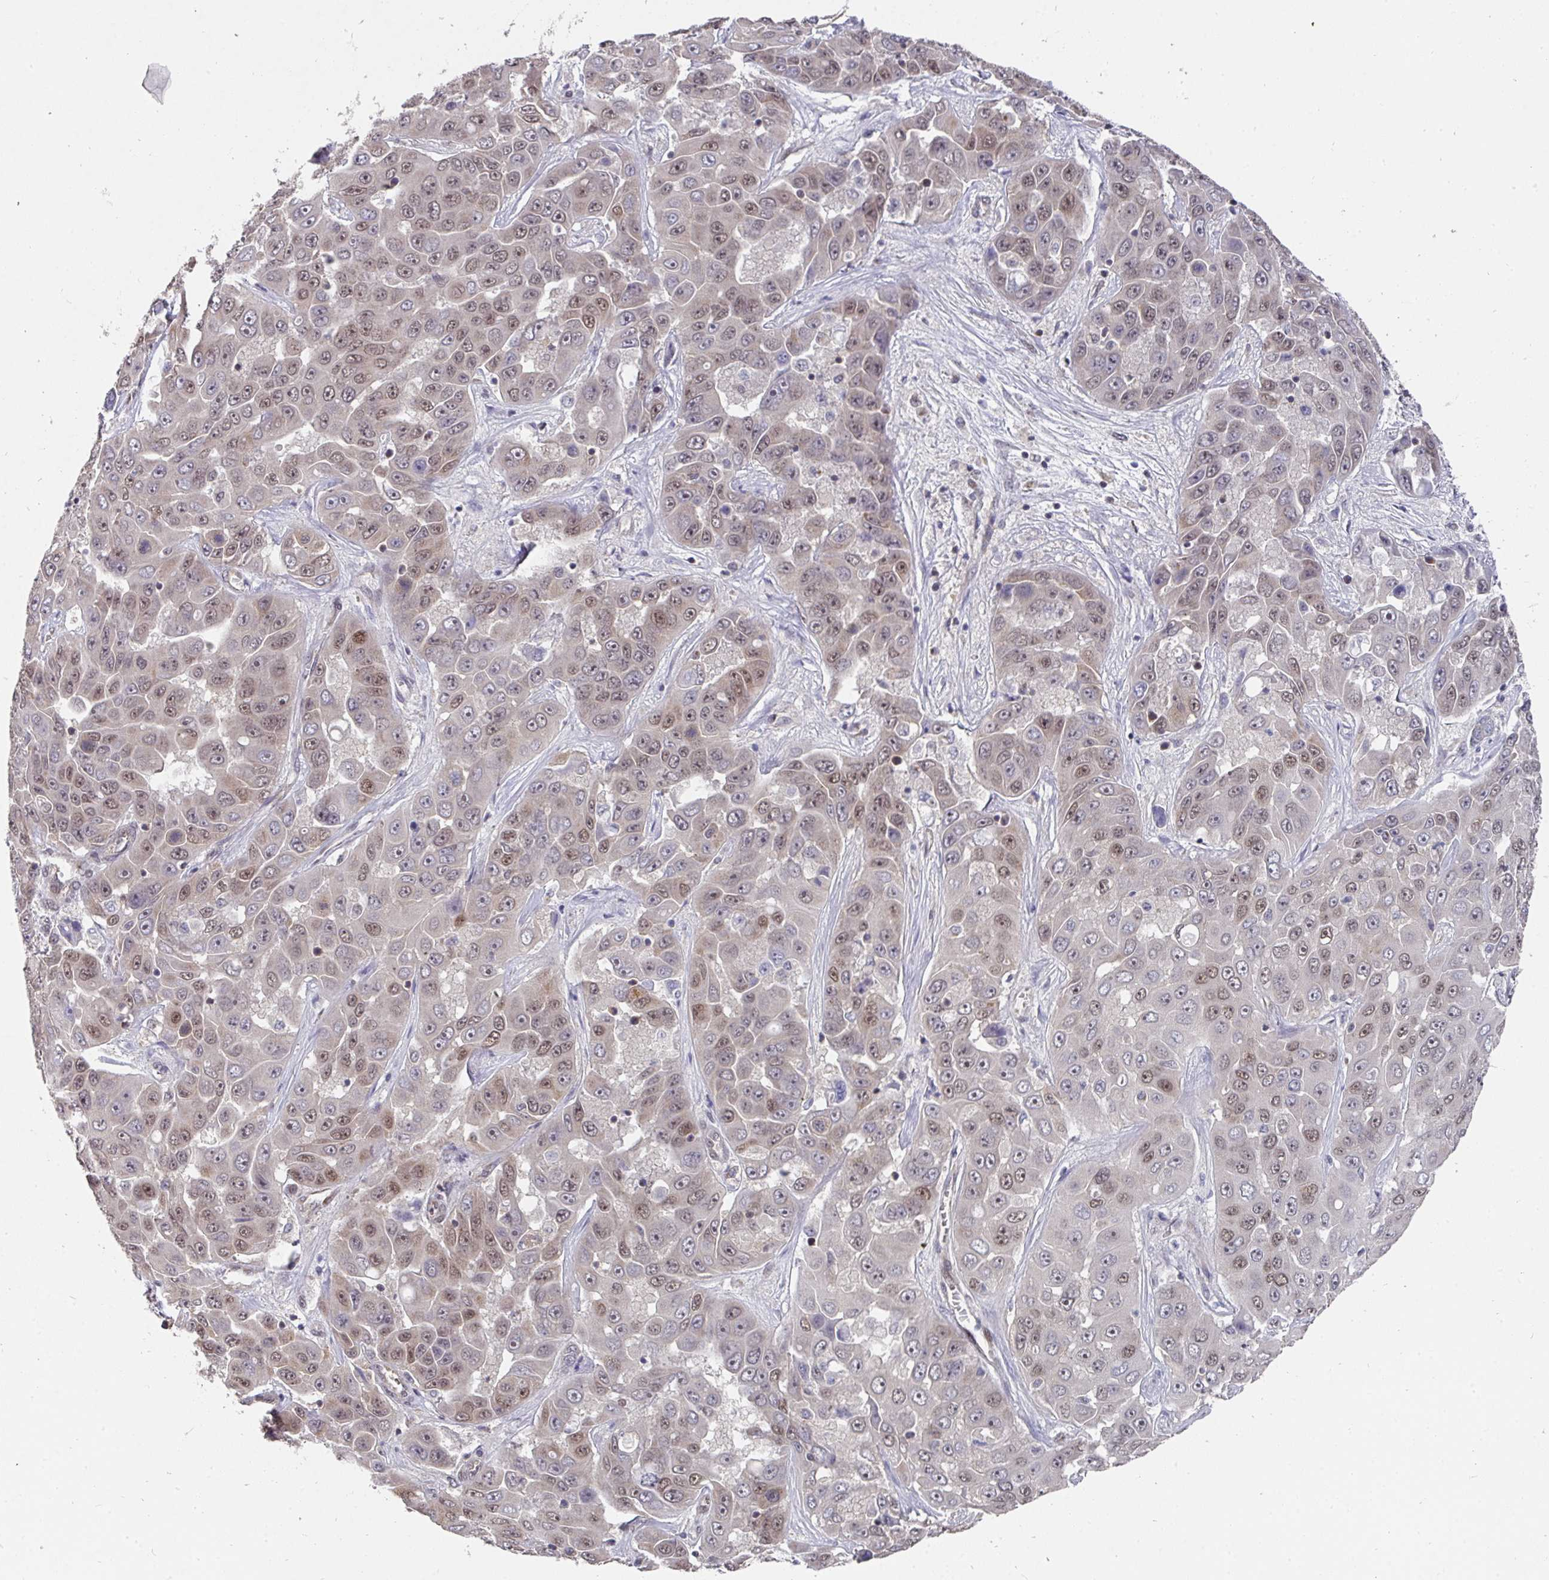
{"staining": {"intensity": "weak", "quantity": "25%-75%", "location": "nuclear"}, "tissue": "liver cancer", "cell_type": "Tumor cells", "image_type": "cancer", "snomed": [{"axis": "morphology", "description": "Cholangiocarcinoma"}, {"axis": "topography", "description": "Liver"}], "caption": "Cholangiocarcinoma (liver) stained with DAB (3,3'-diaminobenzidine) immunohistochemistry (IHC) demonstrates low levels of weak nuclear staining in approximately 25%-75% of tumor cells.", "gene": "C18orf25", "patient": {"sex": "female", "age": 52}}